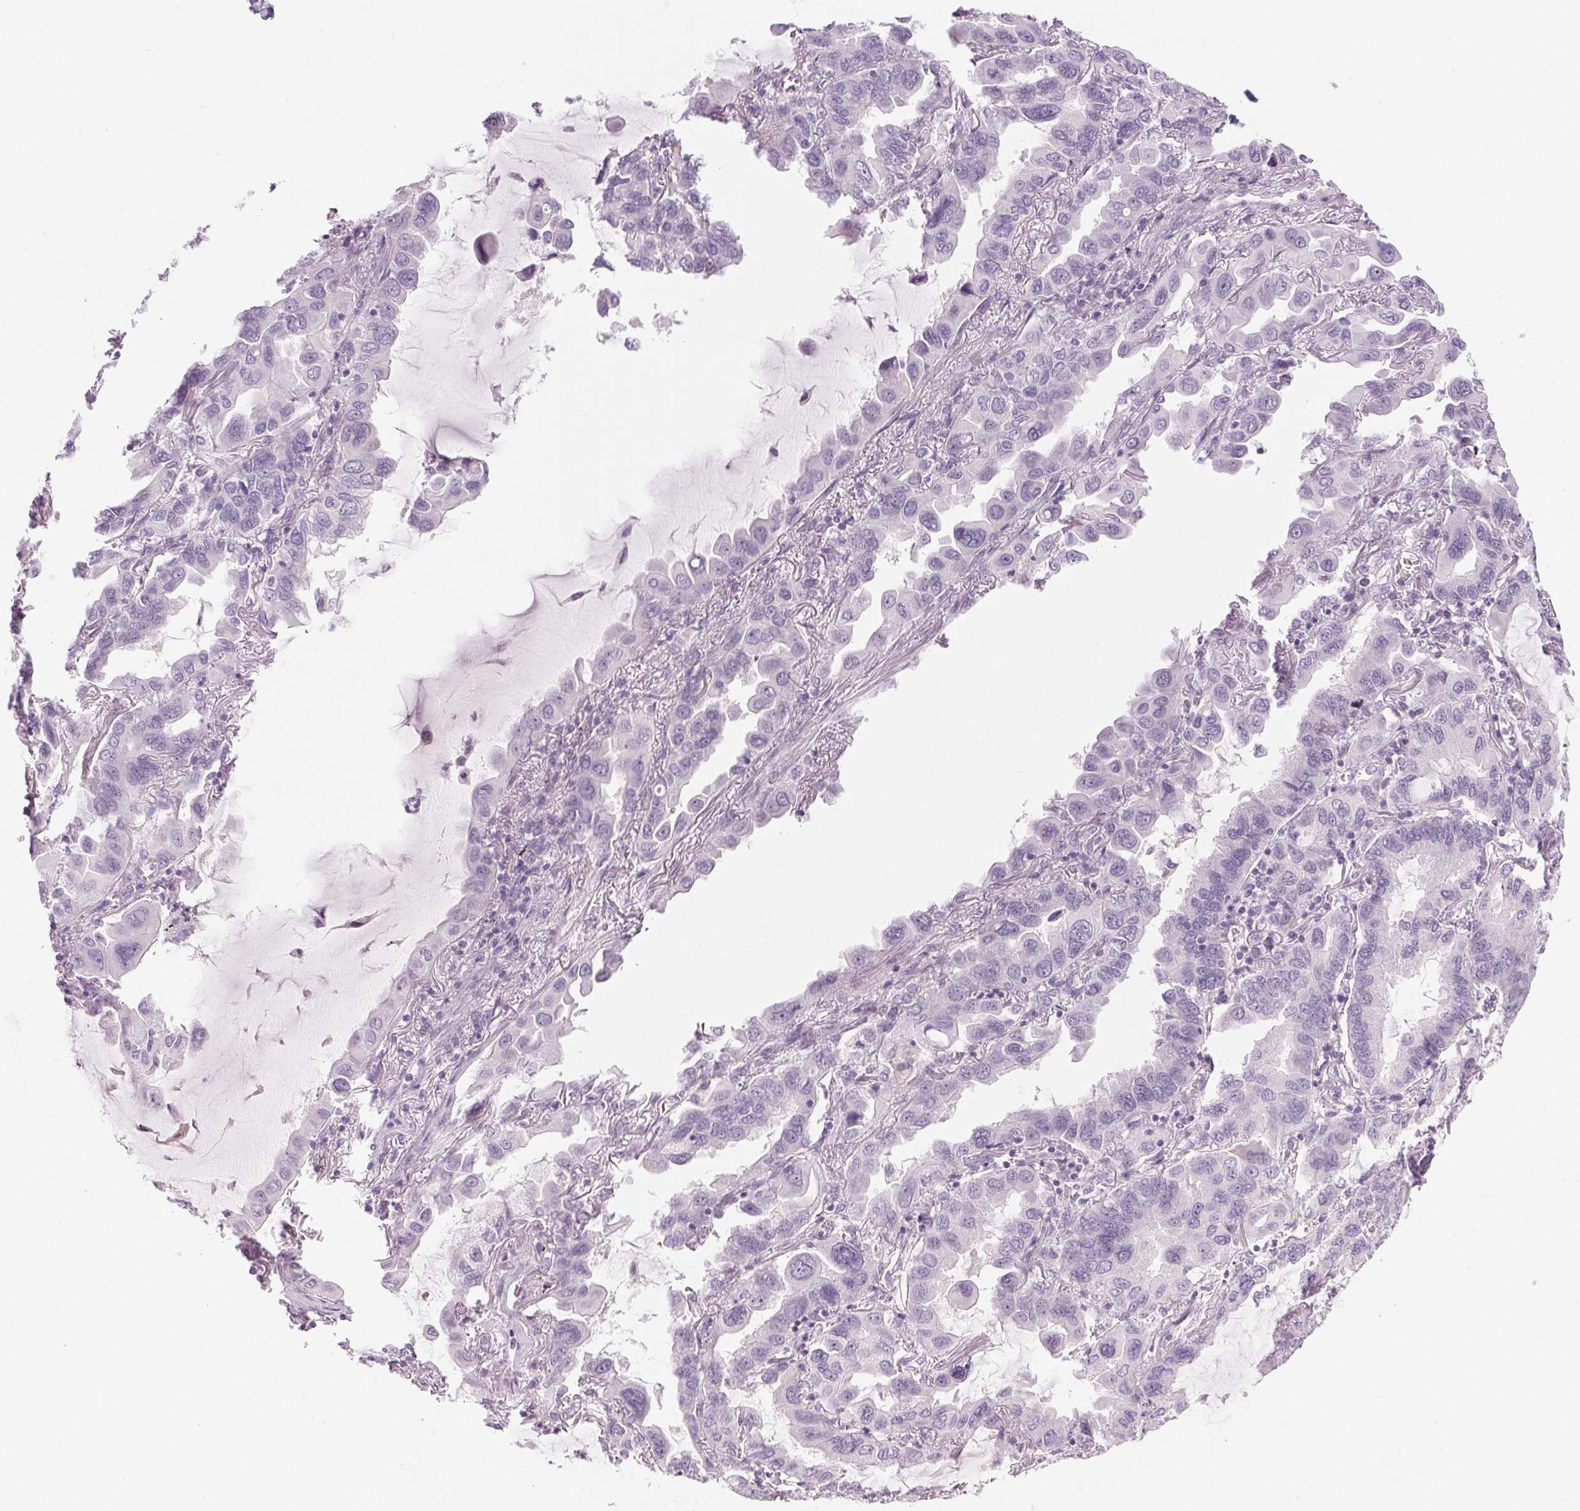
{"staining": {"intensity": "negative", "quantity": "none", "location": "none"}, "tissue": "lung cancer", "cell_type": "Tumor cells", "image_type": "cancer", "snomed": [{"axis": "morphology", "description": "Adenocarcinoma, NOS"}, {"axis": "topography", "description": "Lung"}], "caption": "IHC image of neoplastic tissue: human adenocarcinoma (lung) stained with DAB (3,3'-diaminobenzidine) shows no significant protein positivity in tumor cells.", "gene": "SLC6A19", "patient": {"sex": "male", "age": 64}}